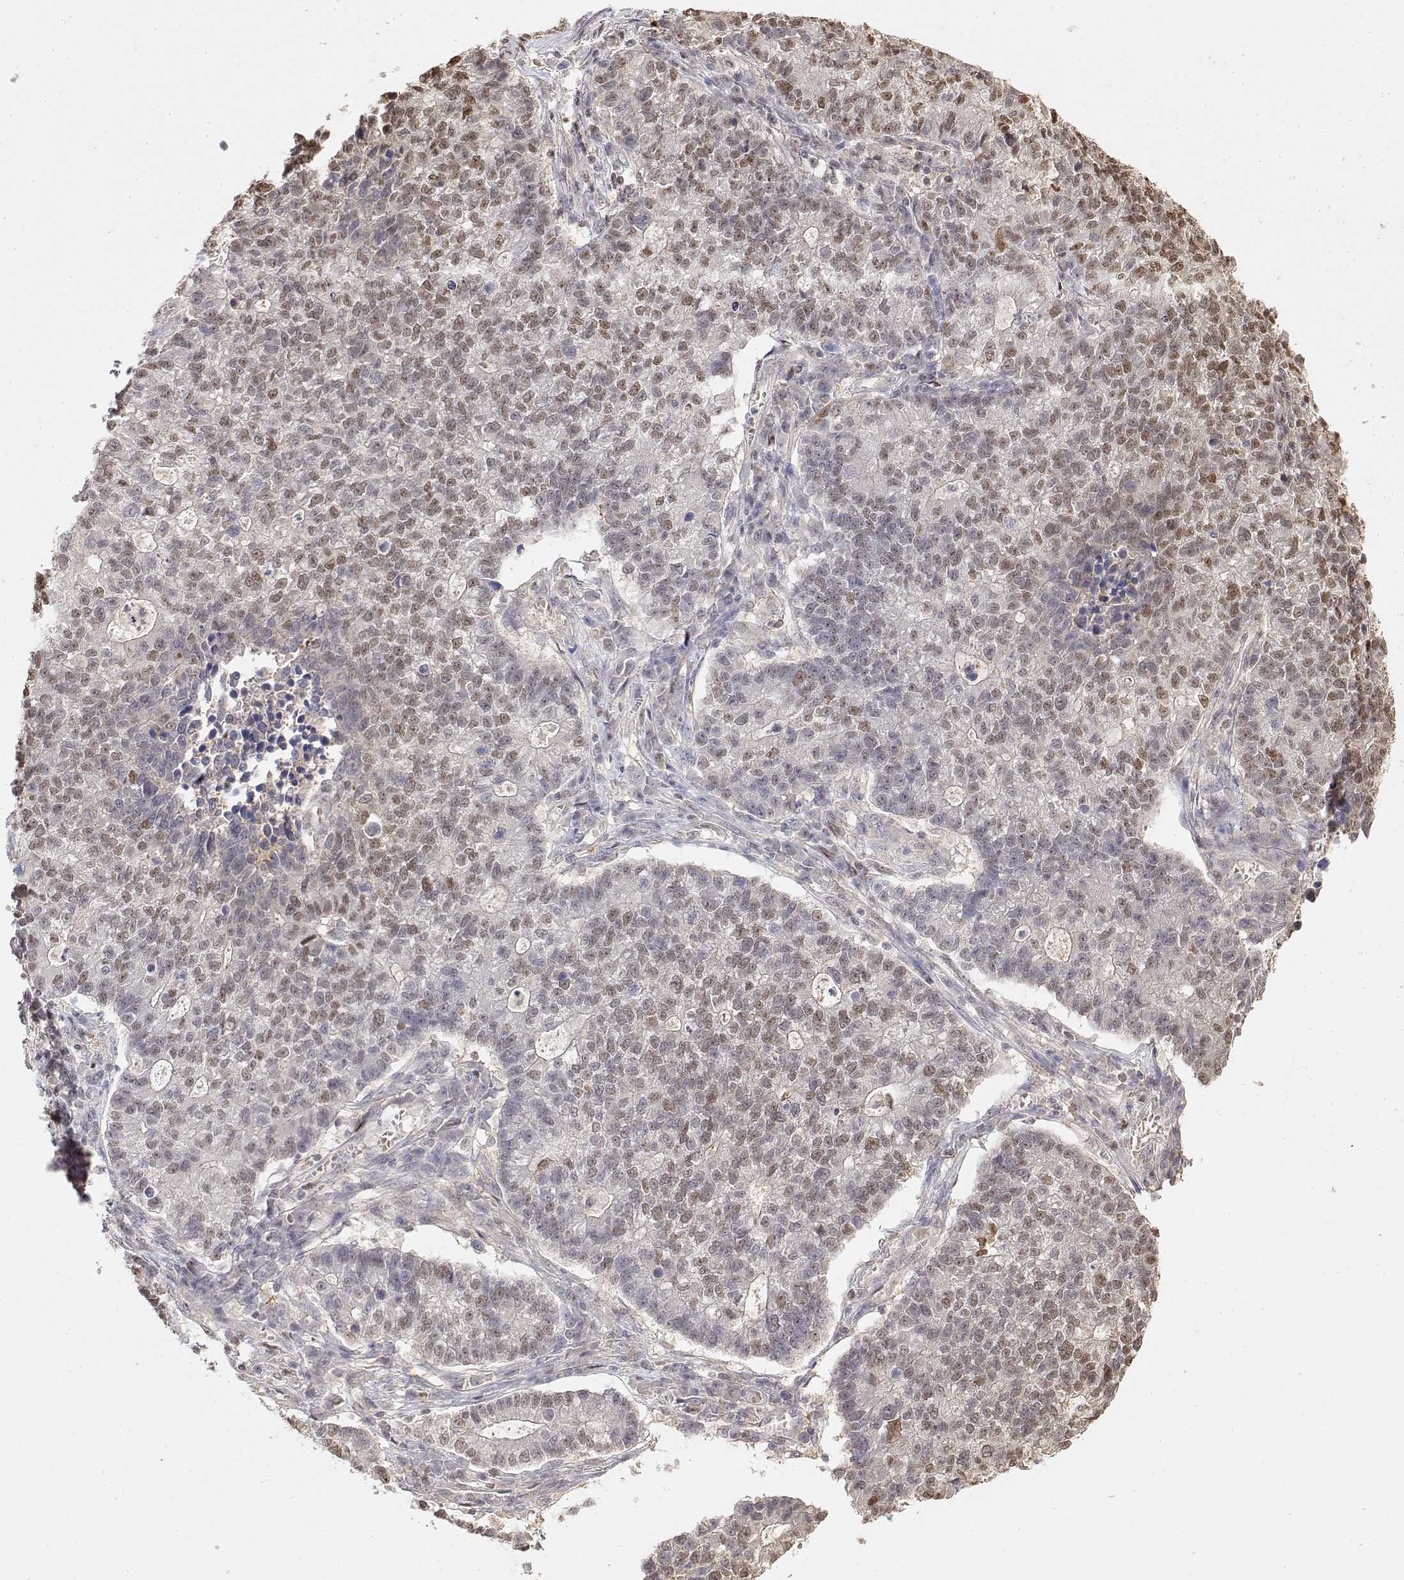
{"staining": {"intensity": "weak", "quantity": "<25%", "location": "nuclear"}, "tissue": "lung cancer", "cell_type": "Tumor cells", "image_type": "cancer", "snomed": [{"axis": "morphology", "description": "Adenocarcinoma, NOS"}, {"axis": "topography", "description": "Lung"}], "caption": "Immunohistochemistry (IHC) of adenocarcinoma (lung) exhibits no positivity in tumor cells. Brightfield microscopy of IHC stained with DAB (3,3'-diaminobenzidine) (brown) and hematoxylin (blue), captured at high magnification.", "gene": "TPI1", "patient": {"sex": "male", "age": 57}}